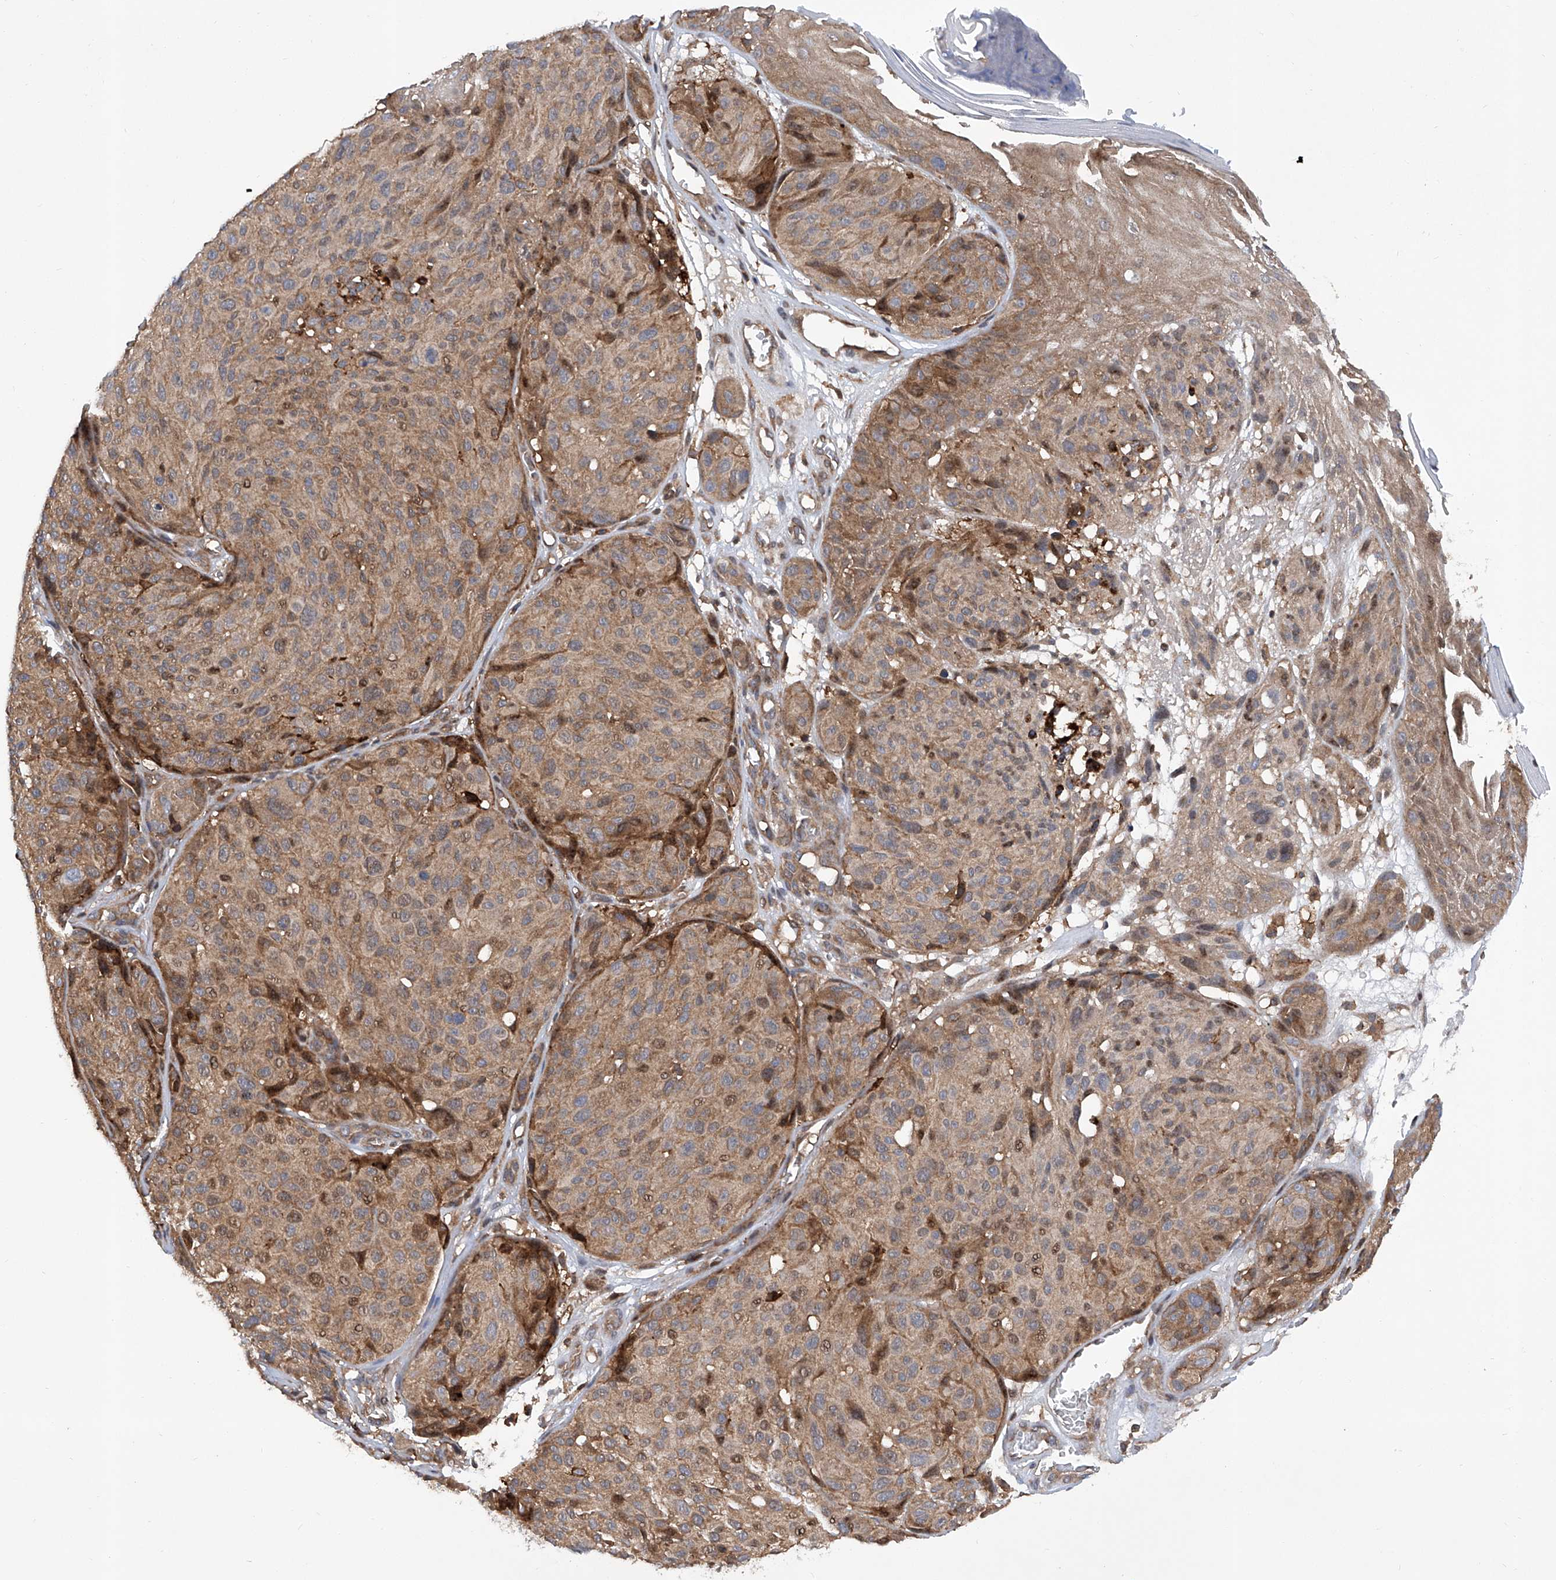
{"staining": {"intensity": "weak", "quantity": ">75%", "location": "cytoplasmic/membranous"}, "tissue": "melanoma", "cell_type": "Tumor cells", "image_type": "cancer", "snomed": [{"axis": "morphology", "description": "Malignant melanoma, NOS"}, {"axis": "topography", "description": "Skin"}], "caption": "Malignant melanoma stained with a protein marker shows weak staining in tumor cells.", "gene": "SMAP1", "patient": {"sex": "male", "age": 83}}